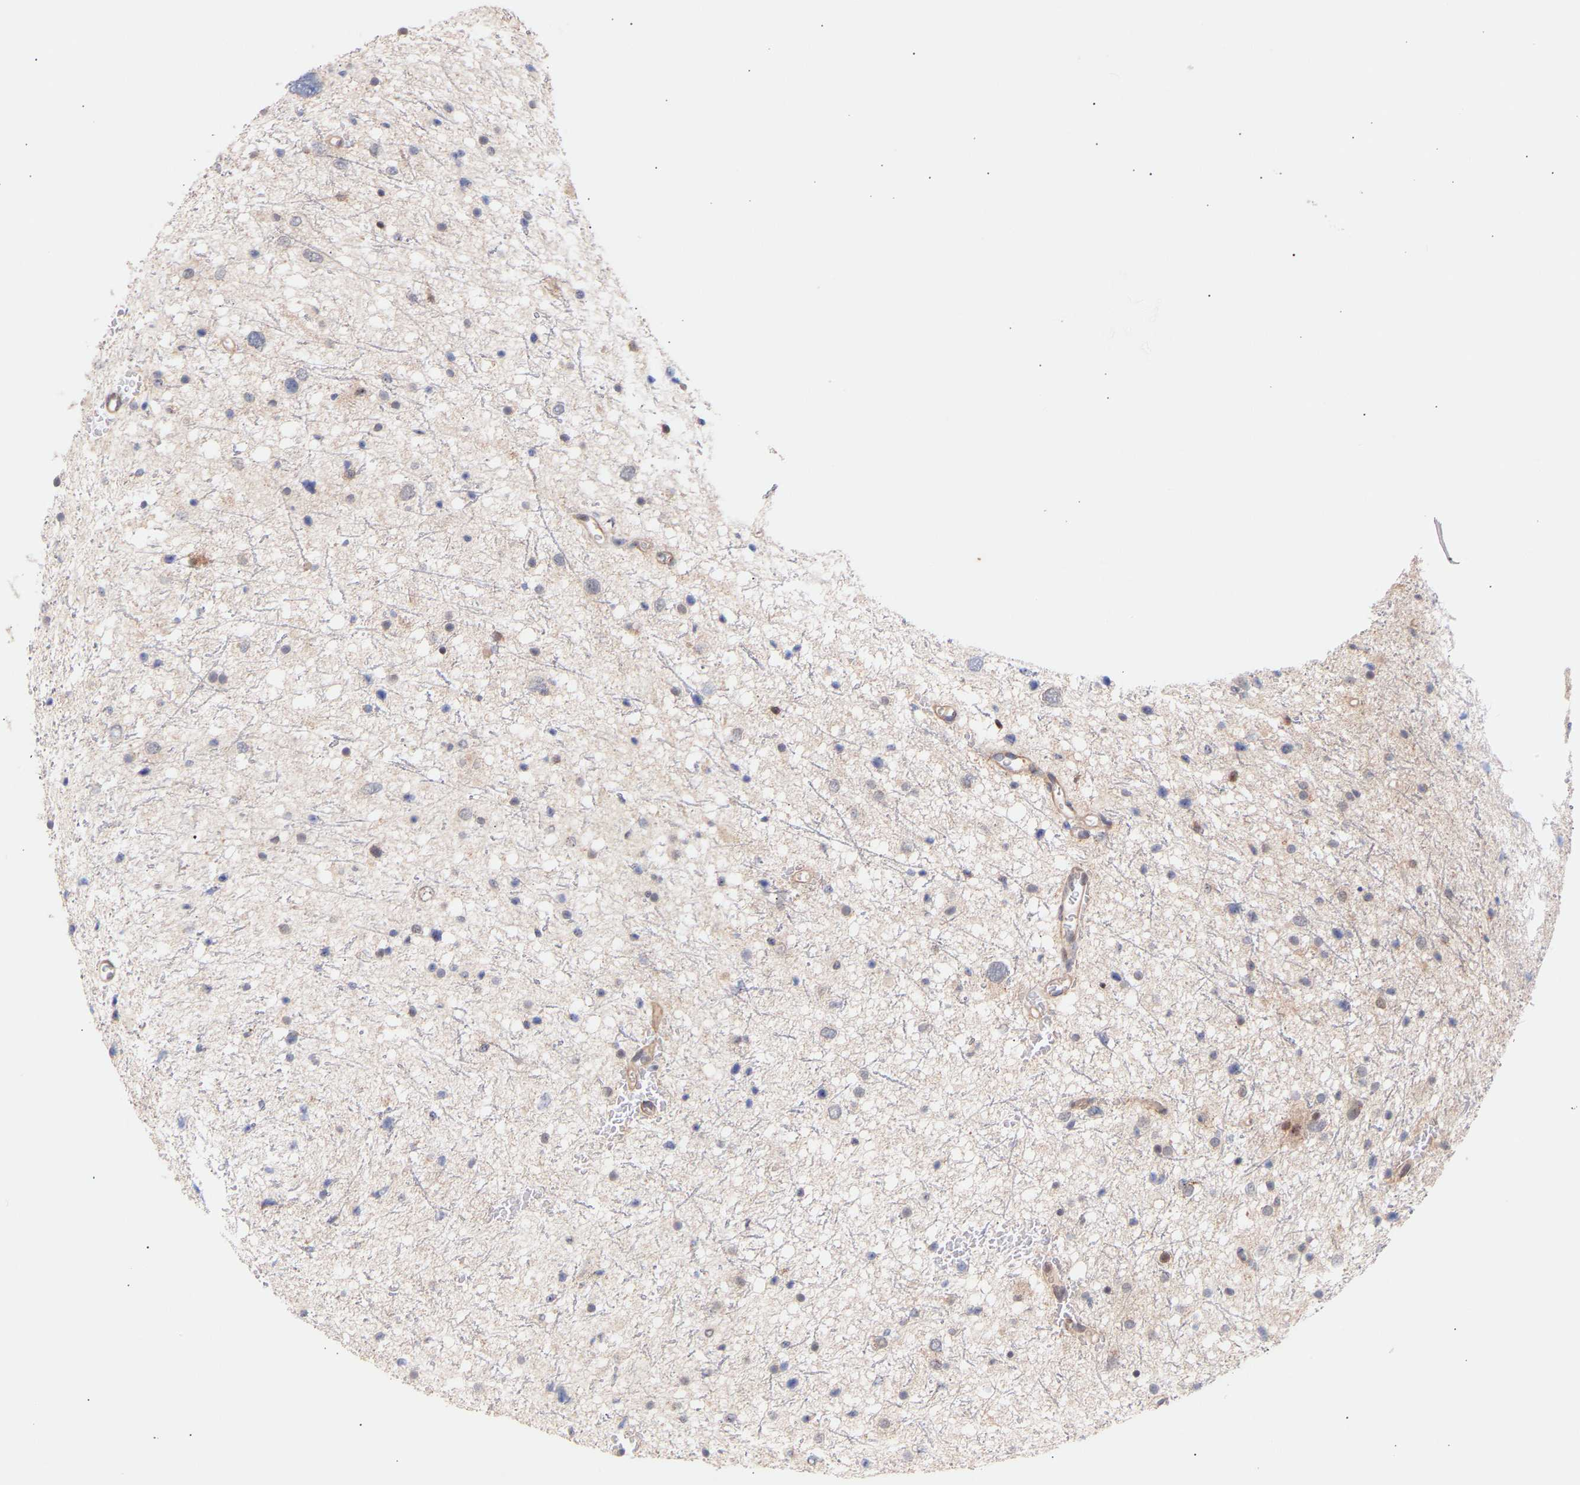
{"staining": {"intensity": "weak", "quantity": "<25%", "location": "cytoplasmic/membranous"}, "tissue": "glioma", "cell_type": "Tumor cells", "image_type": "cancer", "snomed": [{"axis": "morphology", "description": "Glioma, malignant, Low grade"}, {"axis": "topography", "description": "Brain"}], "caption": "Malignant low-grade glioma was stained to show a protein in brown. There is no significant expression in tumor cells. Brightfield microscopy of immunohistochemistry stained with DAB (brown) and hematoxylin (blue), captured at high magnification.", "gene": "PDLIM5", "patient": {"sex": "female", "age": 37}}